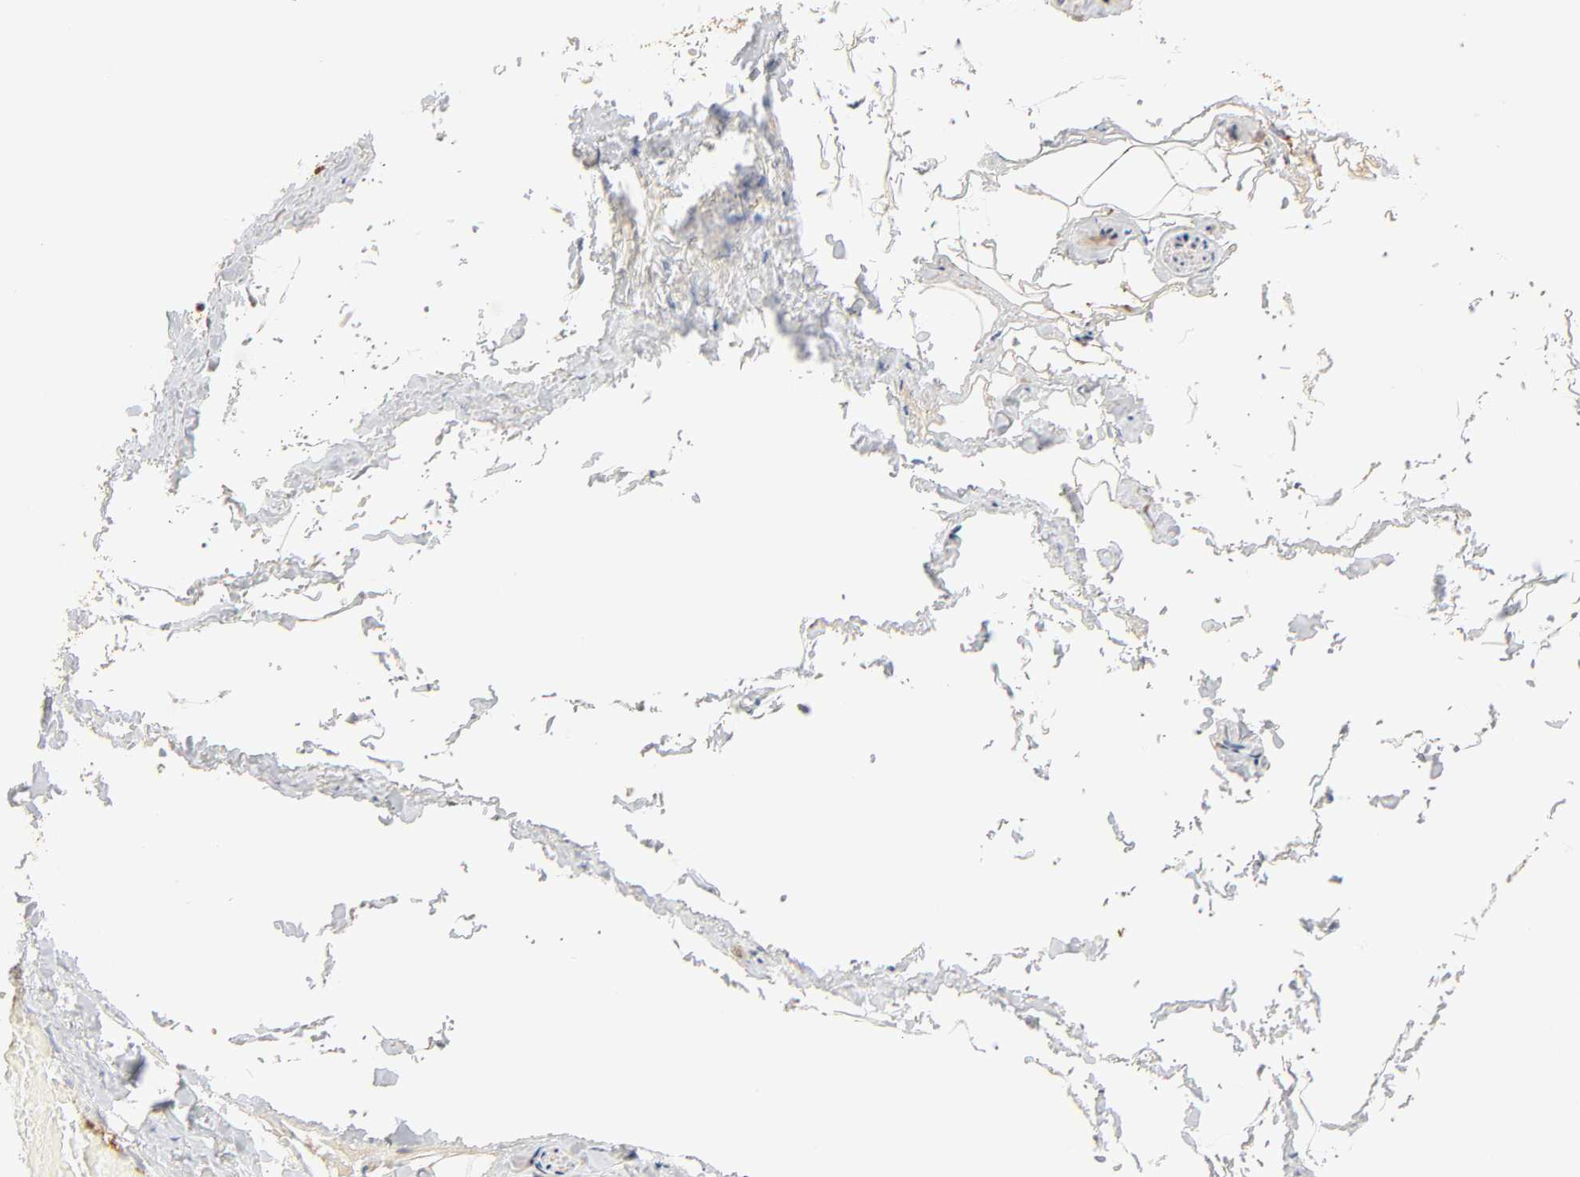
{"staining": {"intensity": "weak", "quantity": "25%-75%", "location": "cytoplasmic/membranous"}, "tissue": "adipose tissue", "cell_type": "Adipocytes", "image_type": "normal", "snomed": [{"axis": "morphology", "description": "Normal tissue, NOS"}, {"axis": "topography", "description": "Soft tissue"}, {"axis": "topography", "description": "Peripheral nerve tissue"}], "caption": "Brown immunohistochemical staining in unremarkable adipose tissue demonstrates weak cytoplasmic/membranous expression in approximately 25%-75% of adipocytes. The protein of interest is stained brown, and the nuclei are stained in blue (DAB (3,3'-diaminobenzidine) IHC with brightfield microscopy, high magnification).", "gene": "EPS8", "patient": {"sex": "female", "age": 68}}